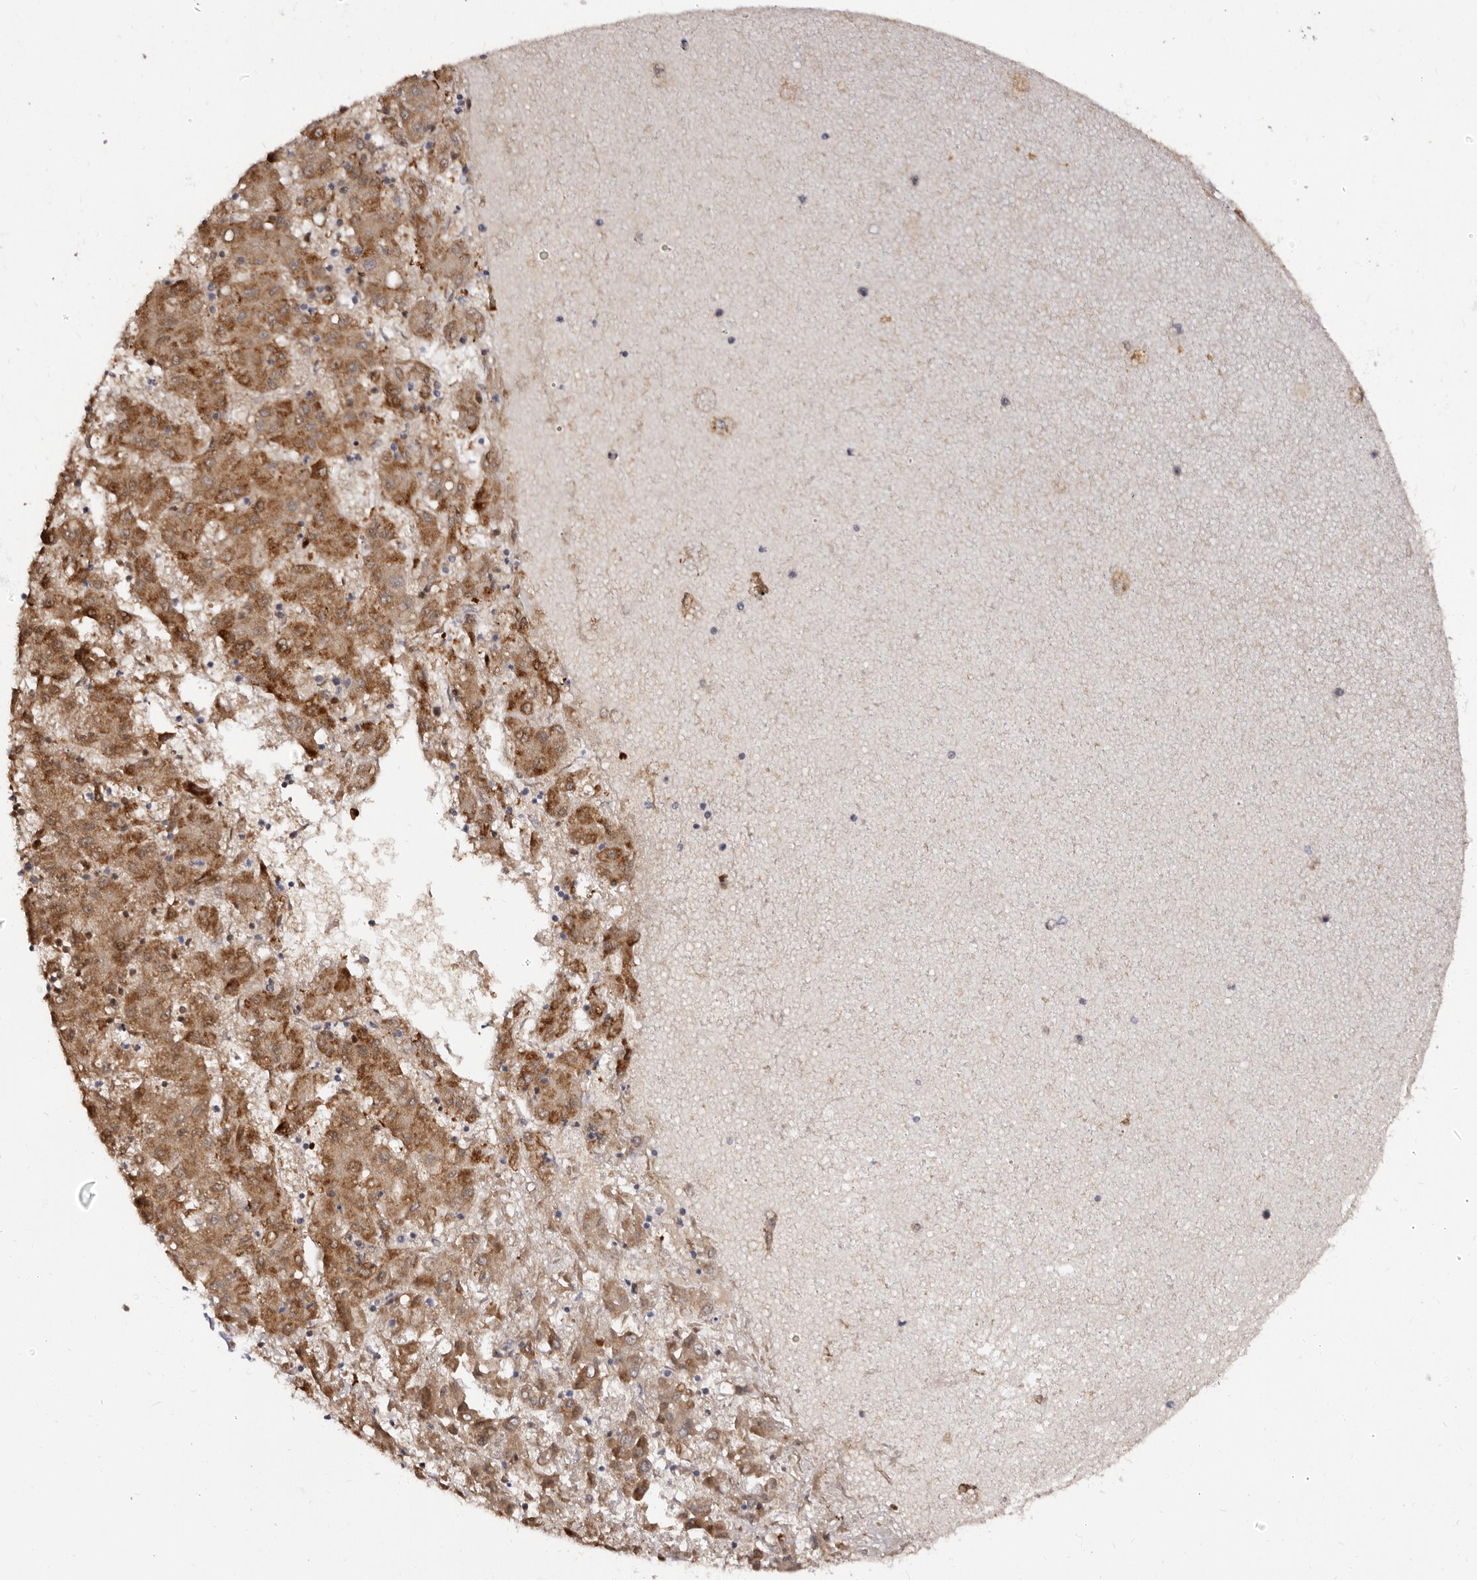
{"staining": {"intensity": "moderate", "quantity": ">75%", "location": "cytoplasmic/membranous"}, "tissue": "liver cancer", "cell_type": "Tumor cells", "image_type": "cancer", "snomed": [{"axis": "morphology", "description": "Carcinoma, Hepatocellular, NOS"}, {"axis": "topography", "description": "Liver"}], "caption": "High-power microscopy captured an immunohistochemistry image of liver cancer, revealing moderate cytoplasmic/membranous staining in about >75% of tumor cells.", "gene": "PTAFR", "patient": {"sex": "male", "age": 72}}